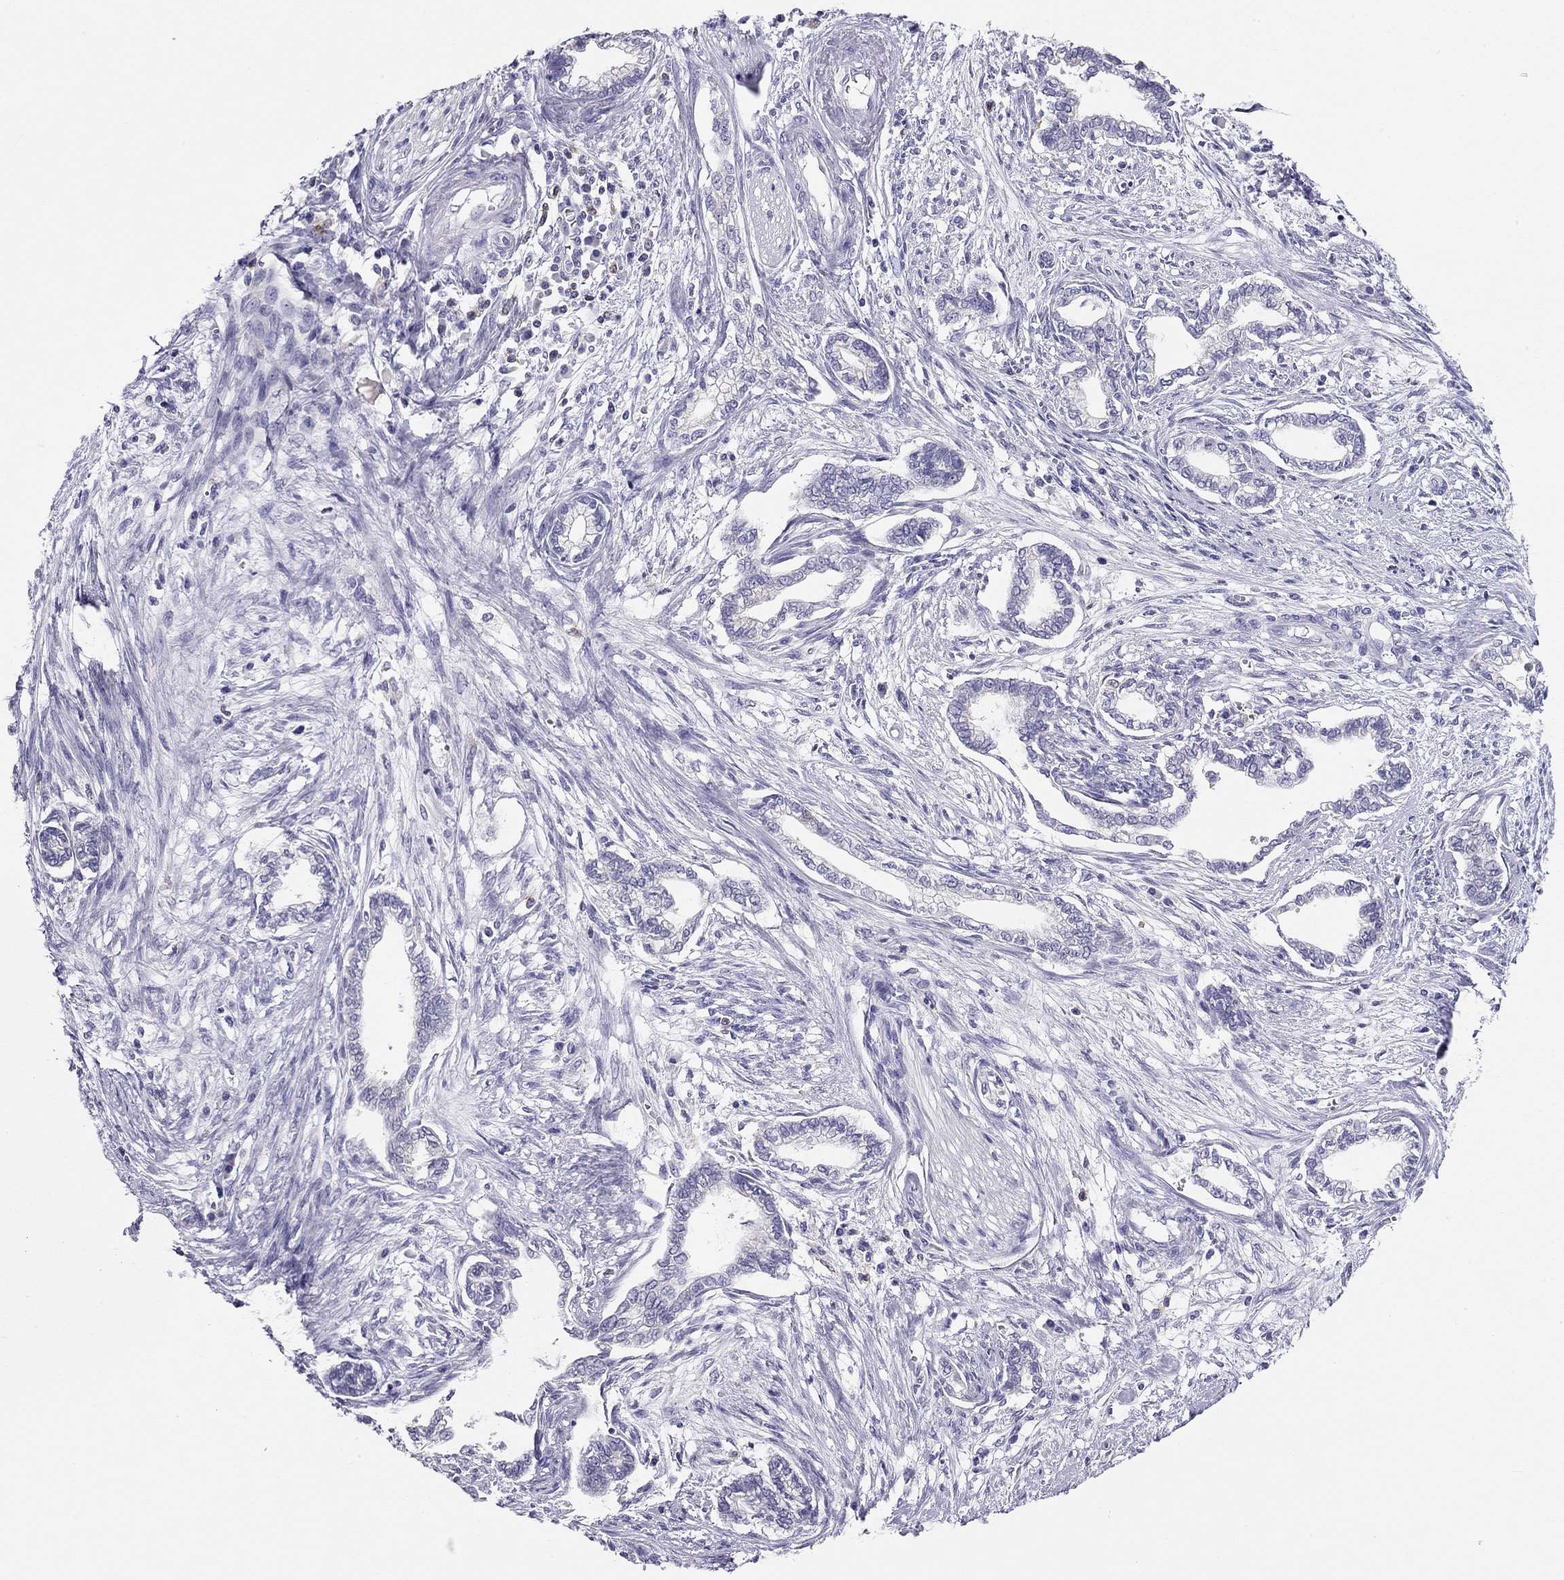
{"staining": {"intensity": "negative", "quantity": "none", "location": "none"}, "tissue": "cervical cancer", "cell_type": "Tumor cells", "image_type": "cancer", "snomed": [{"axis": "morphology", "description": "Adenocarcinoma, NOS"}, {"axis": "topography", "description": "Cervix"}], "caption": "Cervical cancer was stained to show a protein in brown. There is no significant staining in tumor cells.", "gene": "CITED1", "patient": {"sex": "female", "age": 62}}